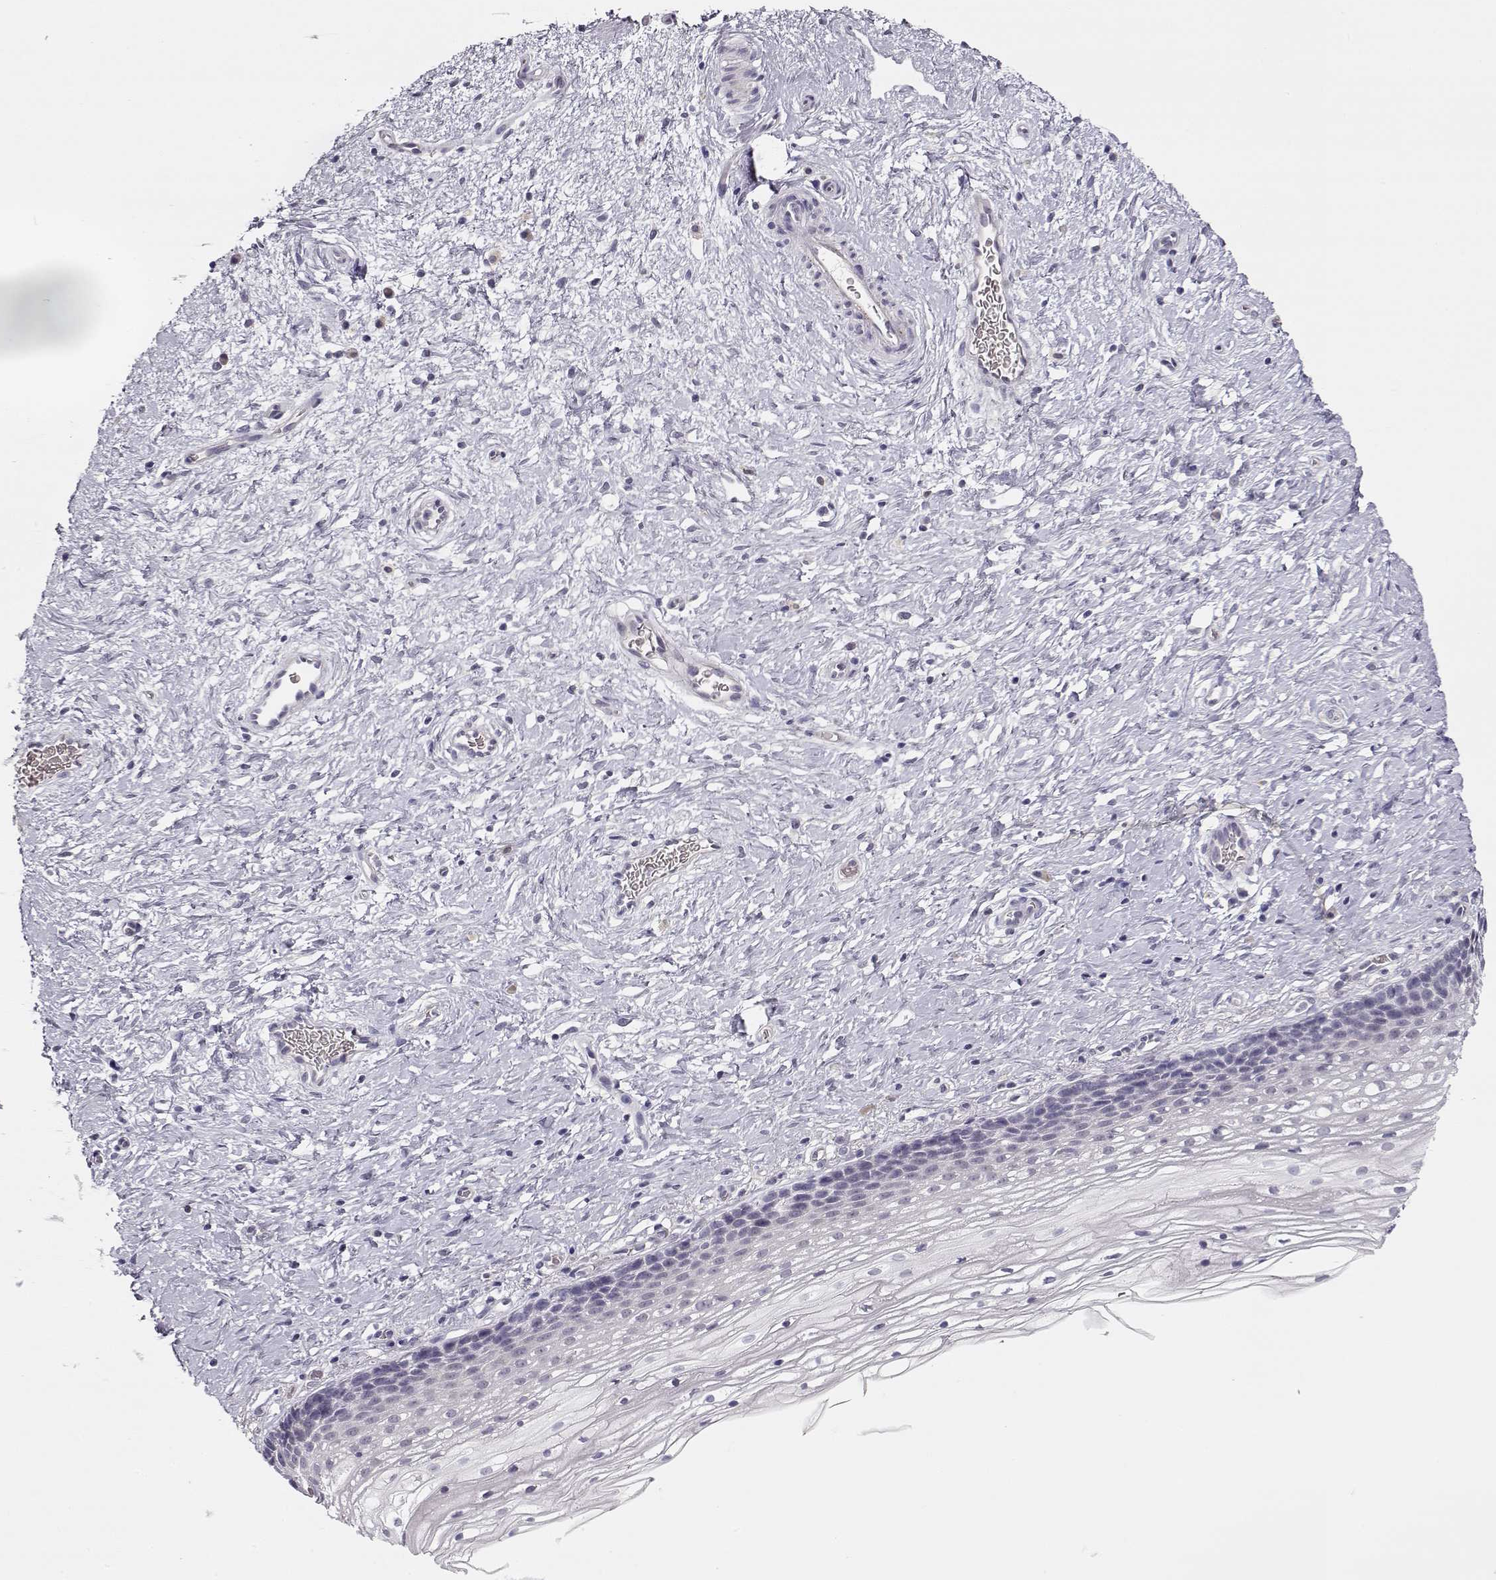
{"staining": {"intensity": "weak", "quantity": ">75%", "location": "cytoplasmic/membranous"}, "tissue": "cervix", "cell_type": "Glandular cells", "image_type": "normal", "snomed": [{"axis": "morphology", "description": "Normal tissue, NOS"}, {"axis": "topography", "description": "Cervix"}], "caption": "Unremarkable cervix displays weak cytoplasmic/membranous expression in about >75% of glandular cells, visualized by immunohistochemistry.", "gene": "TTC26", "patient": {"sex": "female", "age": 34}}